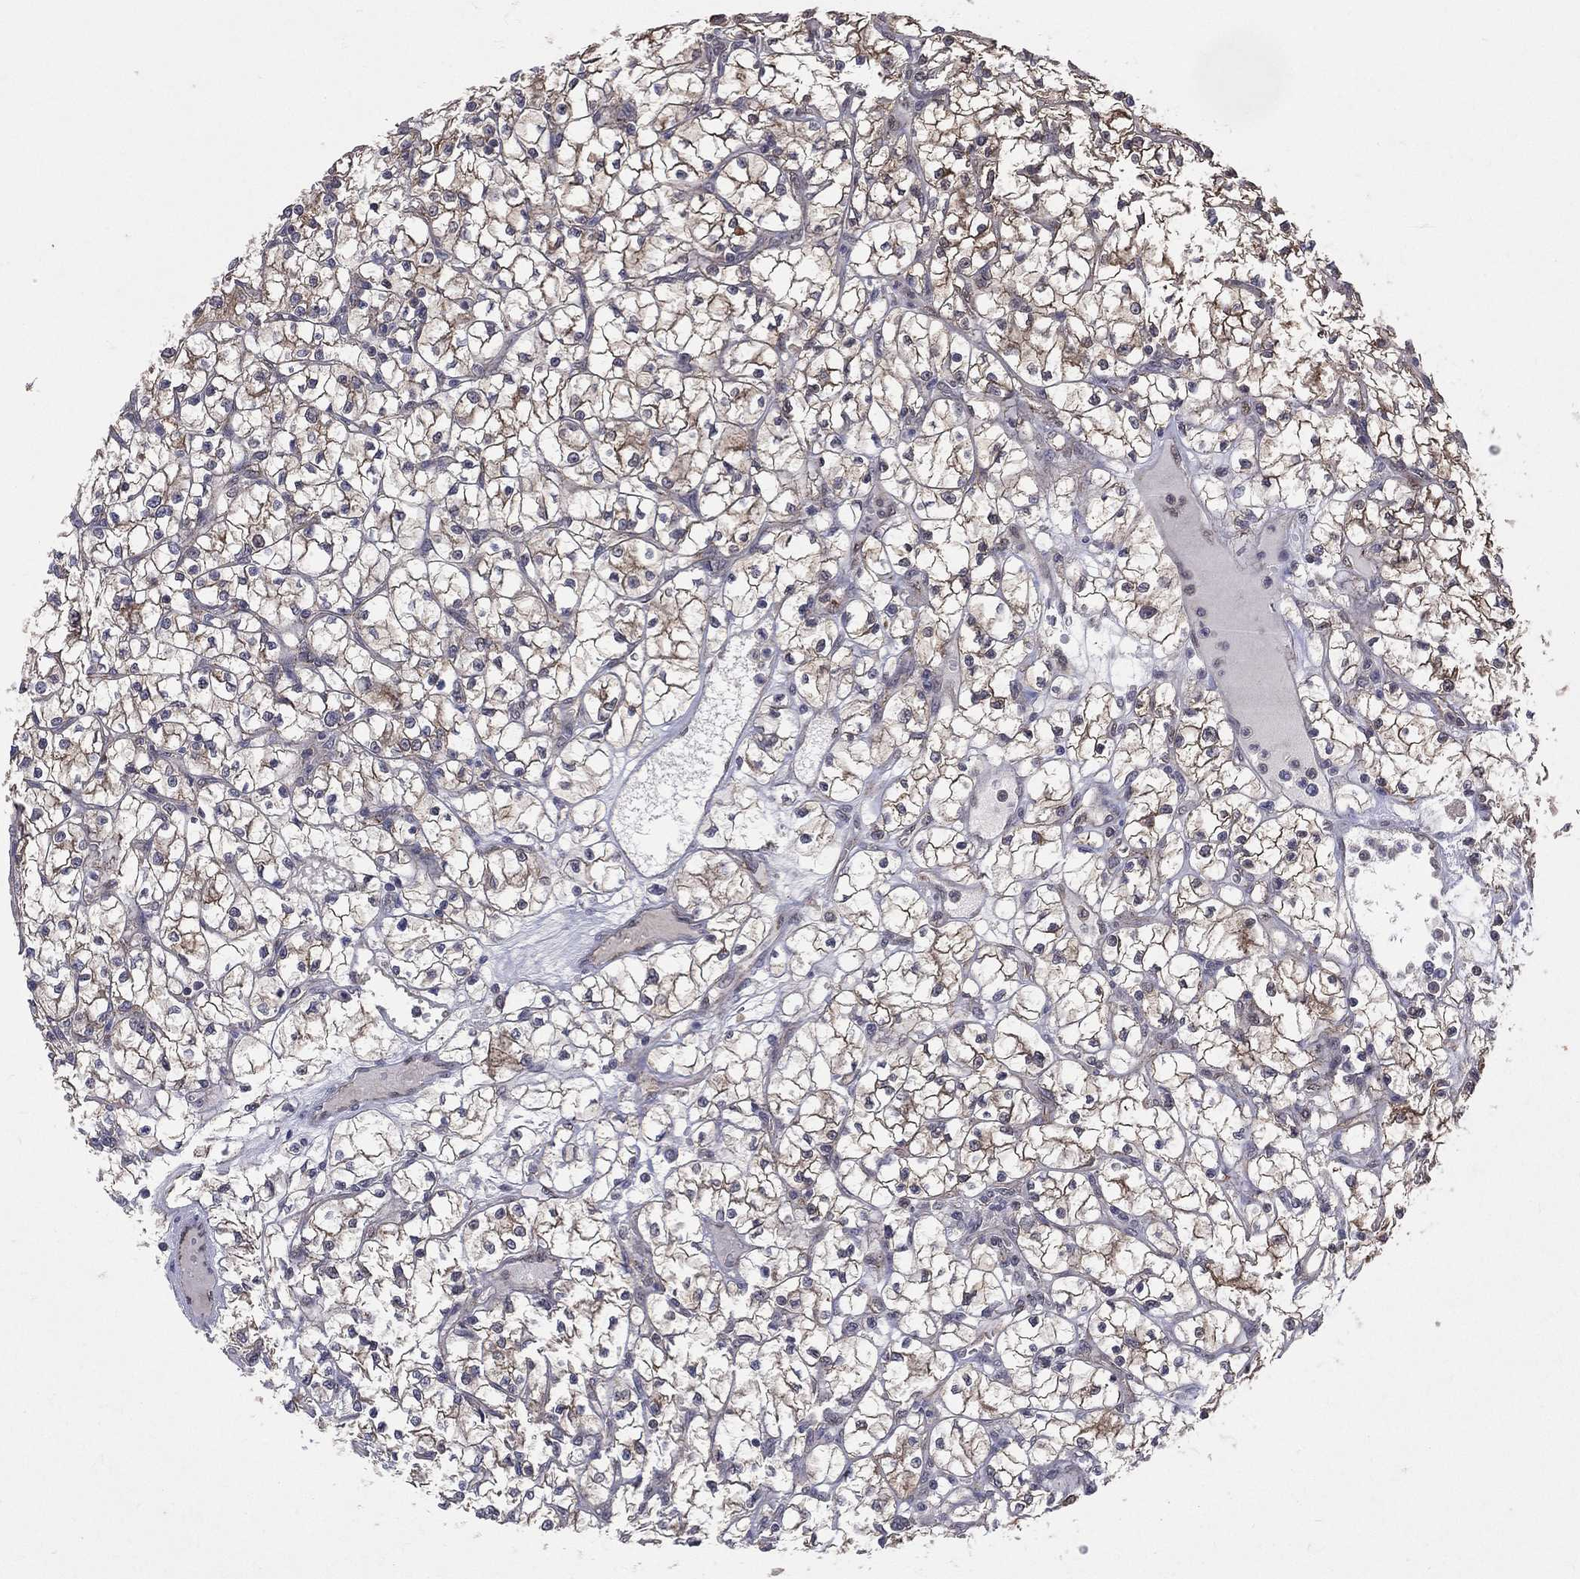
{"staining": {"intensity": "weak", "quantity": "25%-75%", "location": "cytoplasmic/membranous"}, "tissue": "renal cancer", "cell_type": "Tumor cells", "image_type": "cancer", "snomed": [{"axis": "morphology", "description": "Adenocarcinoma, NOS"}, {"axis": "topography", "description": "Kidney"}], "caption": "Weak cytoplasmic/membranous positivity is identified in approximately 25%-75% of tumor cells in renal adenocarcinoma.", "gene": "GMPR2", "patient": {"sex": "female", "age": 64}}